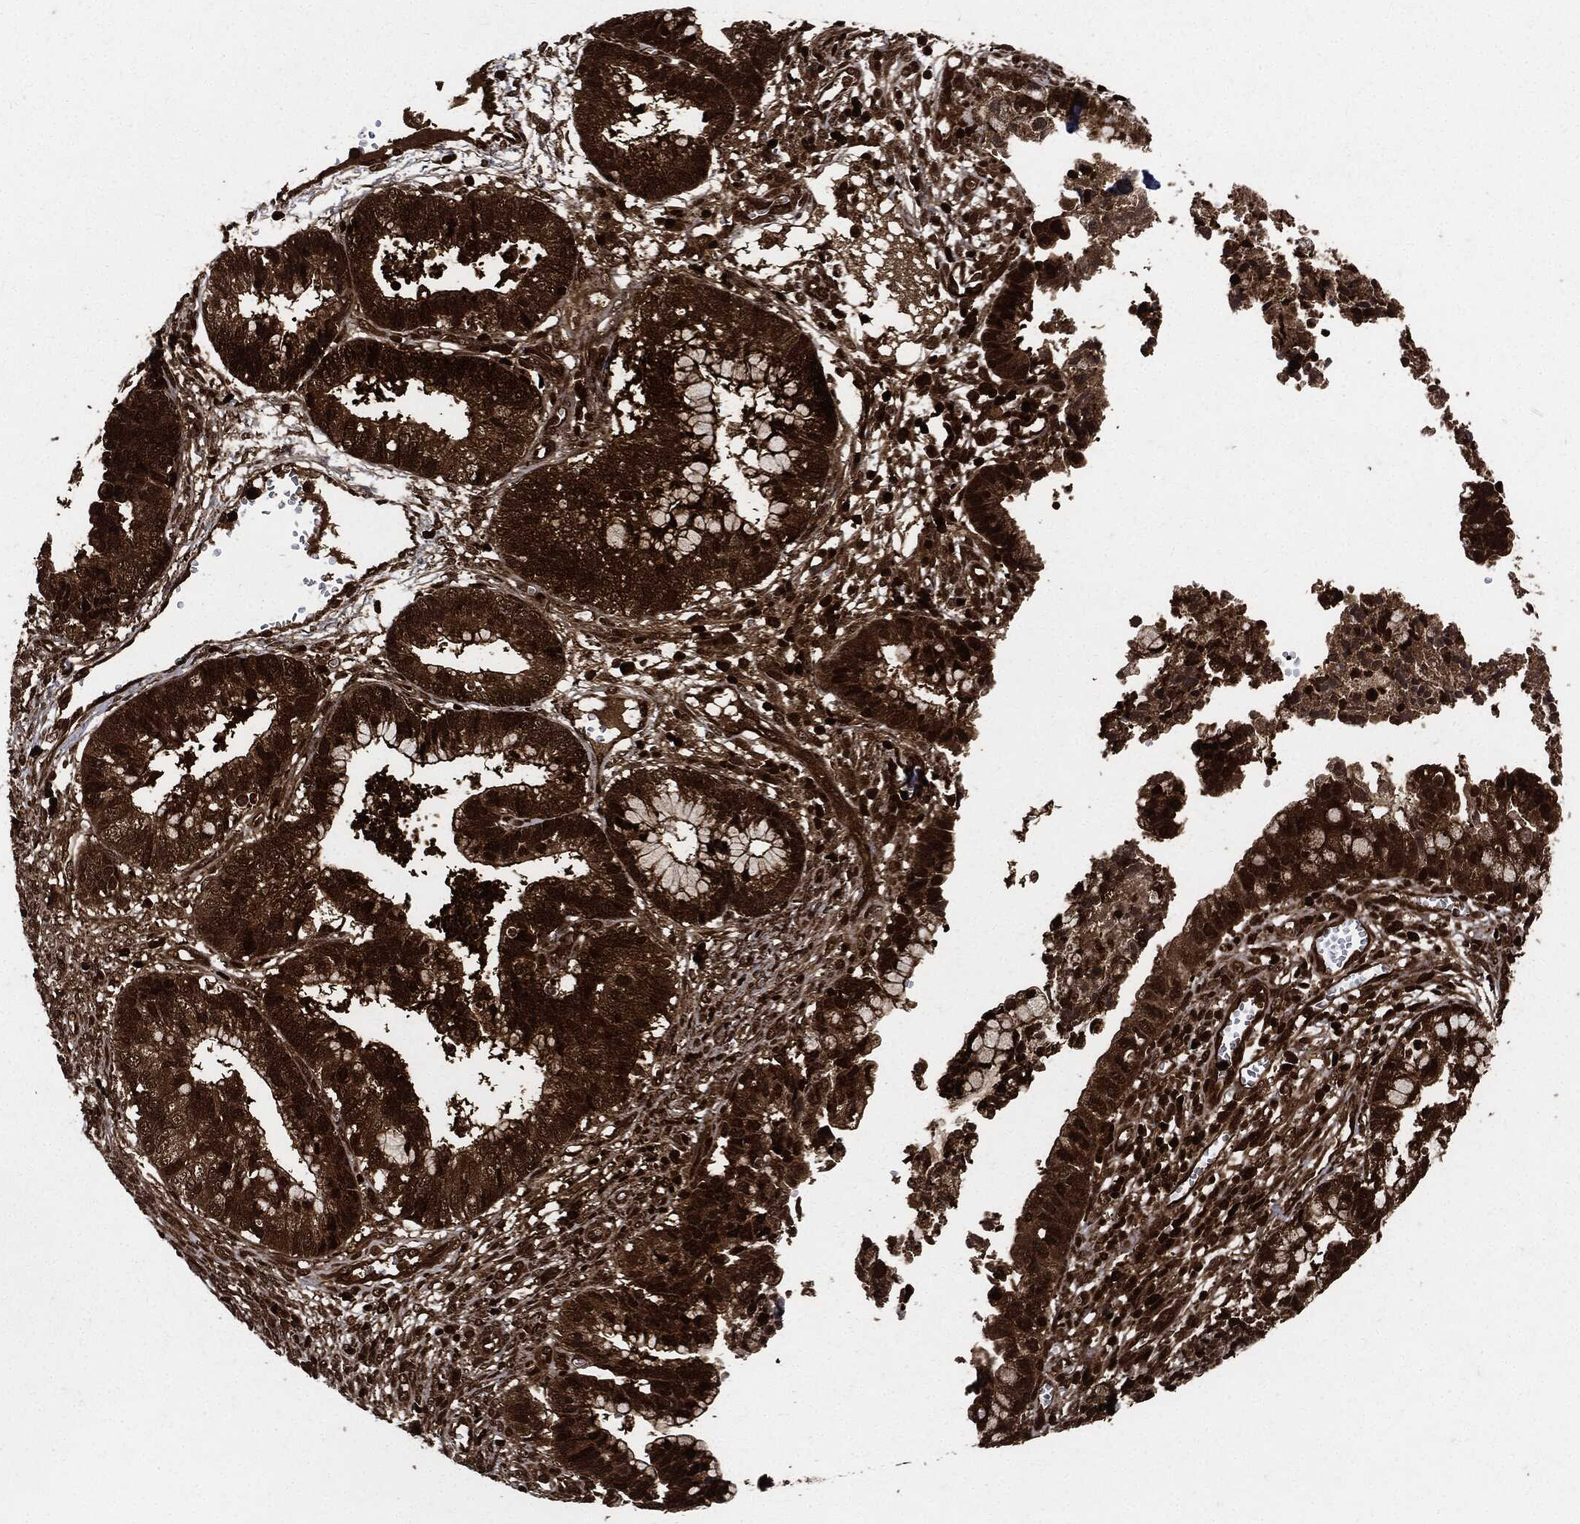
{"staining": {"intensity": "strong", "quantity": ">75%", "location": "cytoplasmic/membranous"}, "tissue": "cervical cancer", "cell_type": "Tumor cells", "image_type": "cancer", "snomed": [{"axis": "morphology", "description": "Adenocarcinoma, NOS"}, {"axis": "topography", "description": "Cervix"}], "caption": "A photomicrograph of cervical cancer (adenocarcinoma) stained for a protein displays strong cytoplasmic/membranous brown staining in tumor cells. Nuclei are stained in blue.", "gene": "YWHAB", "patient": {"sex": "female", "age": 44}}